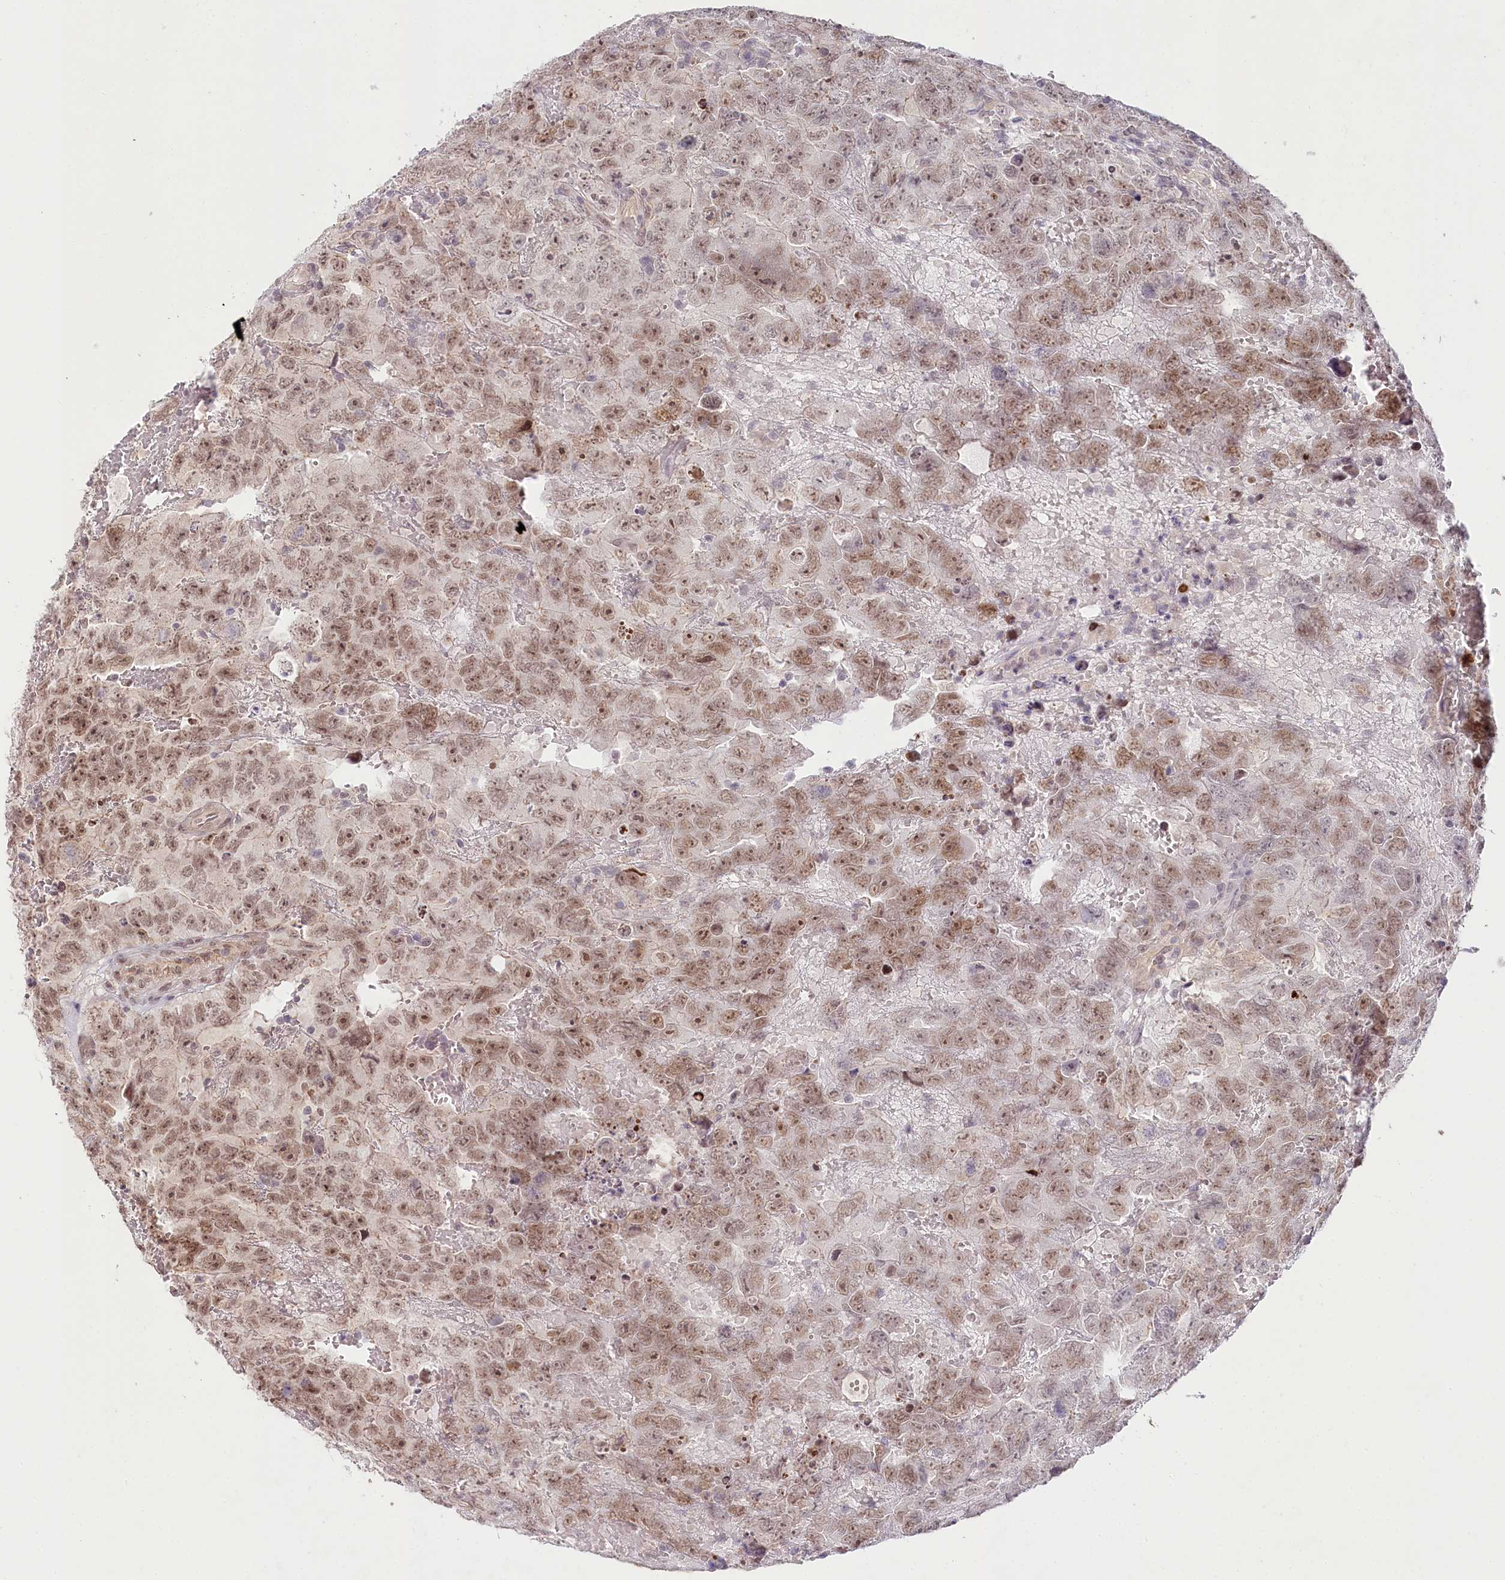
{"staining": {"intensity": "moderate", "quantity": ">75%", "location": "nuclear"}, "tissue": "testis cancer", "cell_type": "Tumor cells", "image_type": "cancer", "snomed": [{"axis": "morphology", "description": "Carcinoma, Embryonal, NOS"}, {"axis": "topography", "description": "Testis"}], "caption": "Embryonal carcinoma (testis) was stained to show a protein in brown. There is medium levels of moderate nuclear expression in approximately >75% of tumor cells. The protein of interest is shown in brown color, while the nuclei are stained blue.", "gene": "AMTN", "patient": {"sex": "male", "age": 45}}